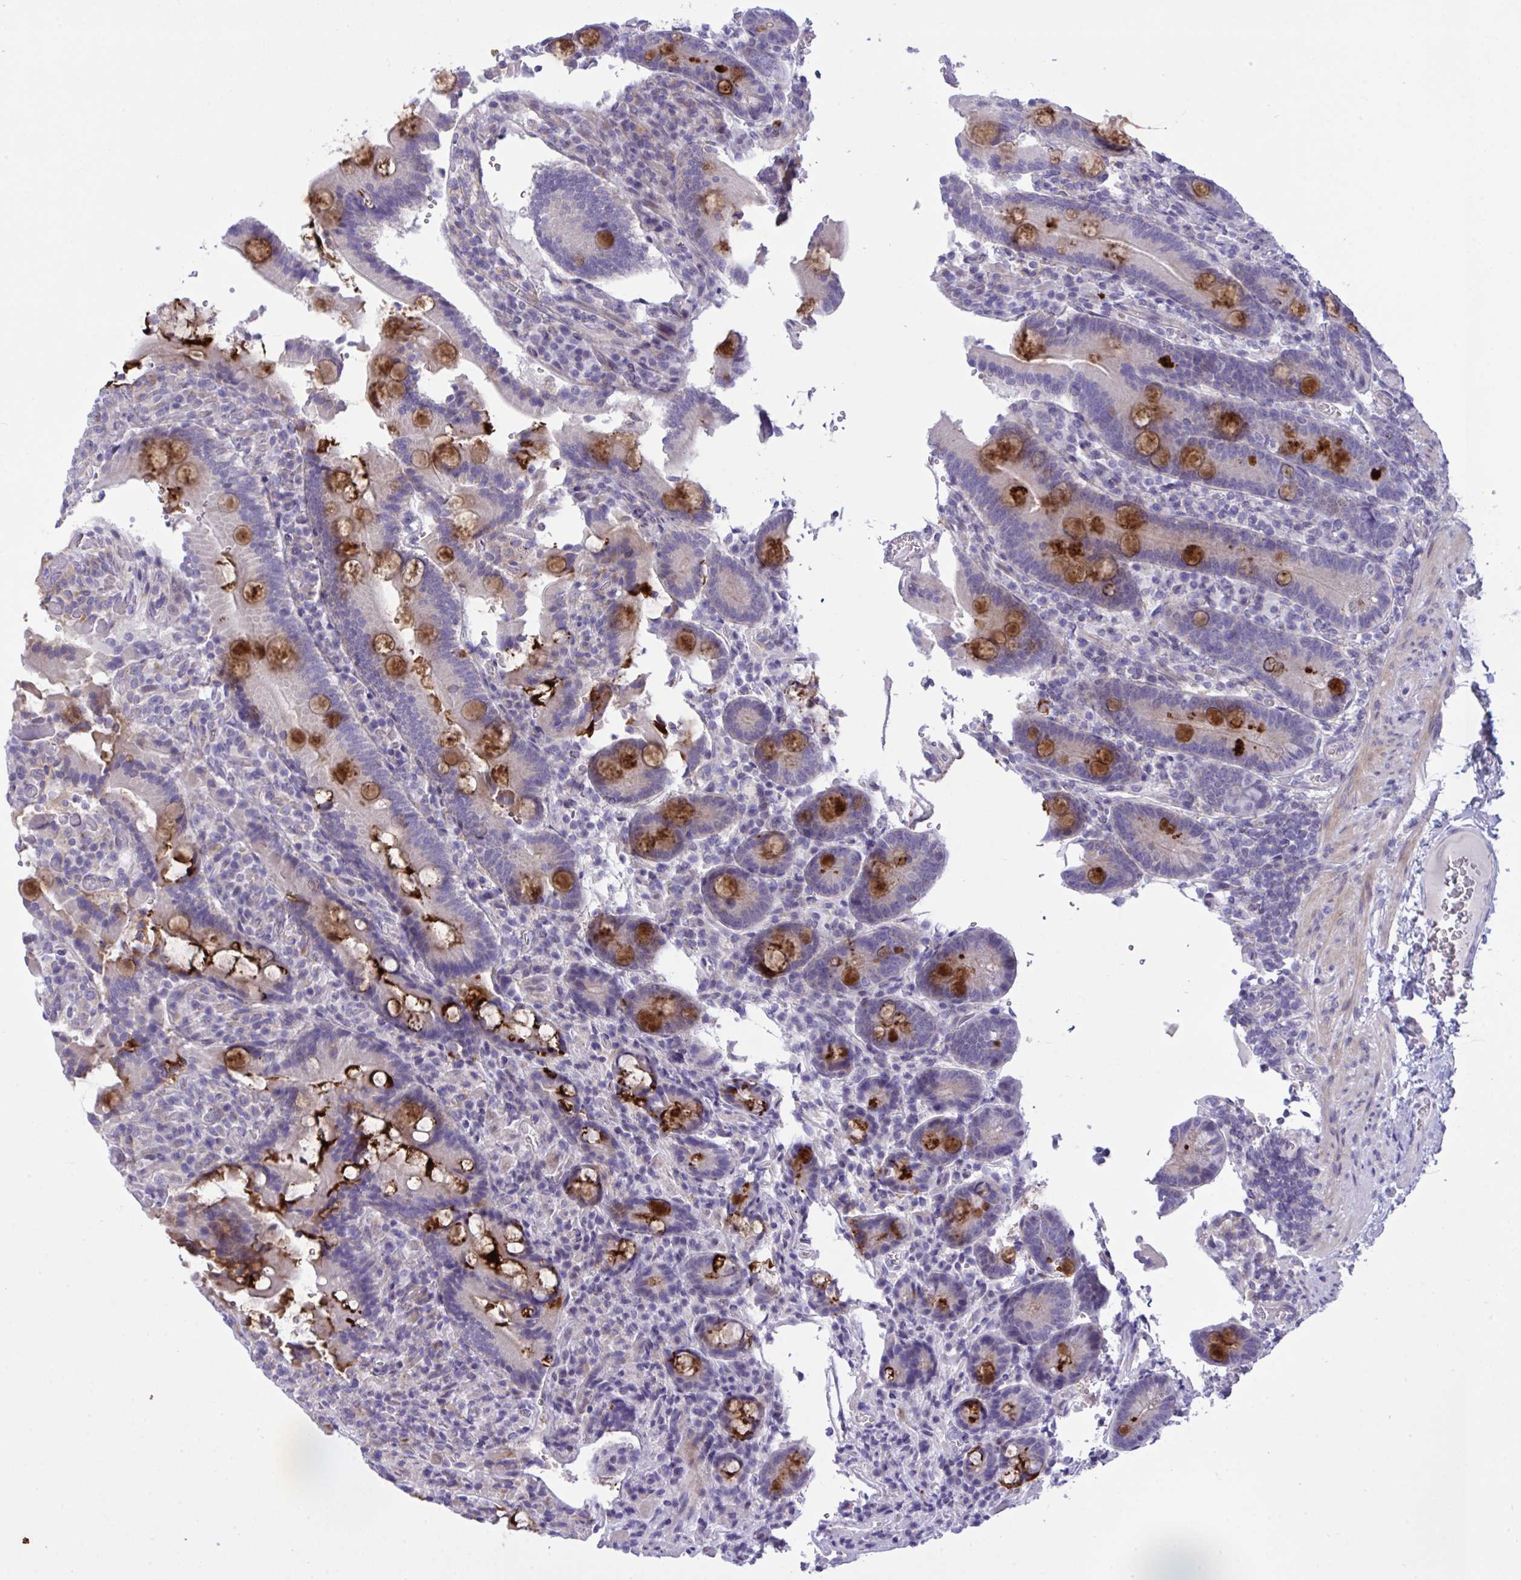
{"staining": {"intensity": "moderate", "quantity": "25%-75%", "location": "cytoplasmic/membranous"}, "tissue": "duodenum", "cell_type": "Glandular cells", "image_type": "normal", "snomed": [{"axis": "morphology", "description": "Normal tissue, NOS"}, {"axis": "topography", "description": "Duodenum"}], "caption": "DAB (3,3'-diaminobenzidine) immunohistochemical staining of unremarkable human duodenum reveals moderate cytoplasmic/membranous protein expression in approximately 25%-75% of glandular cells. The staining is performed using DAB (3,3'-diaminobenzidine) brown chromogen to label protein expression. The nuclei are counter-stained blue using hematoxylin.", "gene": "WDR97", "patient": {"sex": "female", "age": 62}}